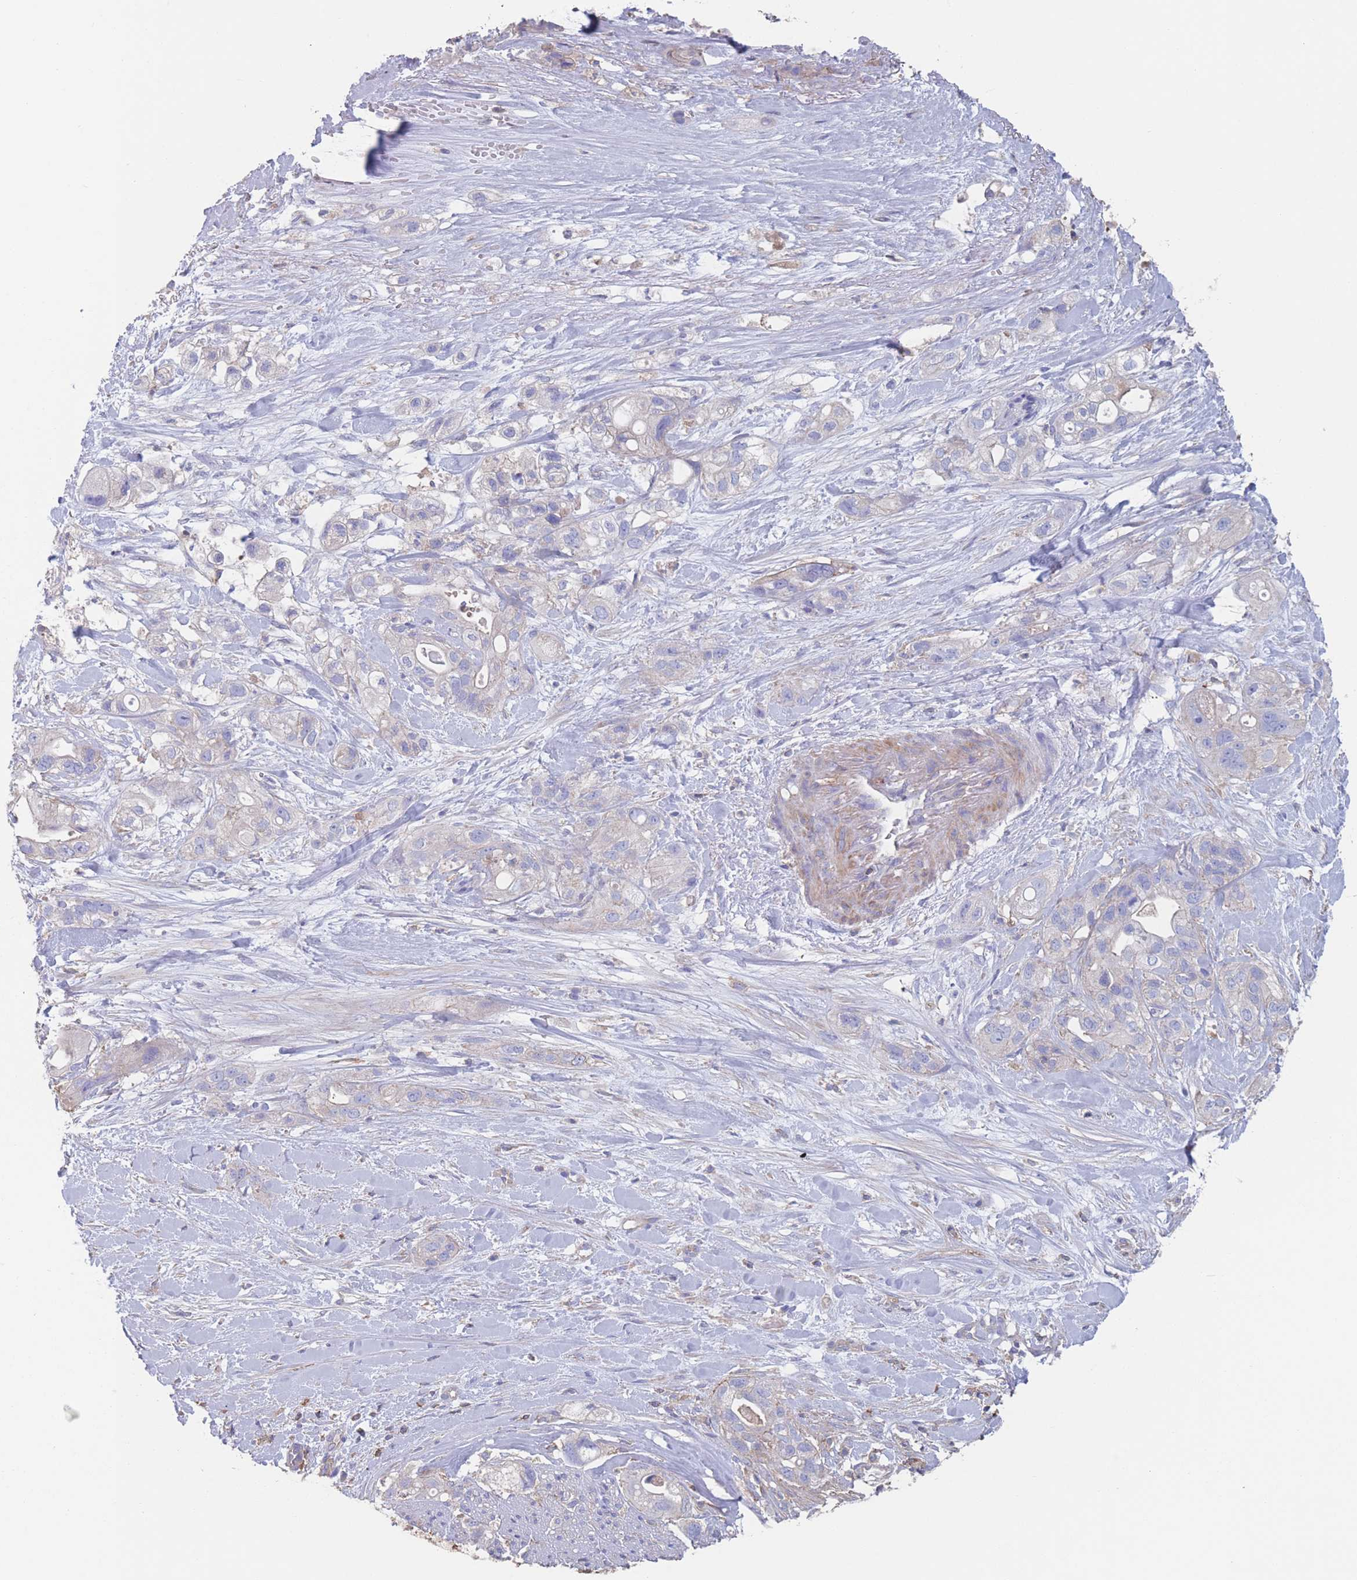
{"staining": {"intensity": "negative", "quantity": "none", "location": "none"}, "tissue": "pancreatic cancer", "cell_type": "Tumor cells", "image_type": "cancer", "snomed": [{"axis": "morphology", "description": "Adenocarcinoma, NOS"}, {"axis": "topography", "description": "Pancreas"}], "caption": "DAB immunohistochemical staining of human pancreatic cancer shows no significant positivity in tumor cells.", "gene": "ADH1A", "patient": {"sex": "male", "age": 44}}